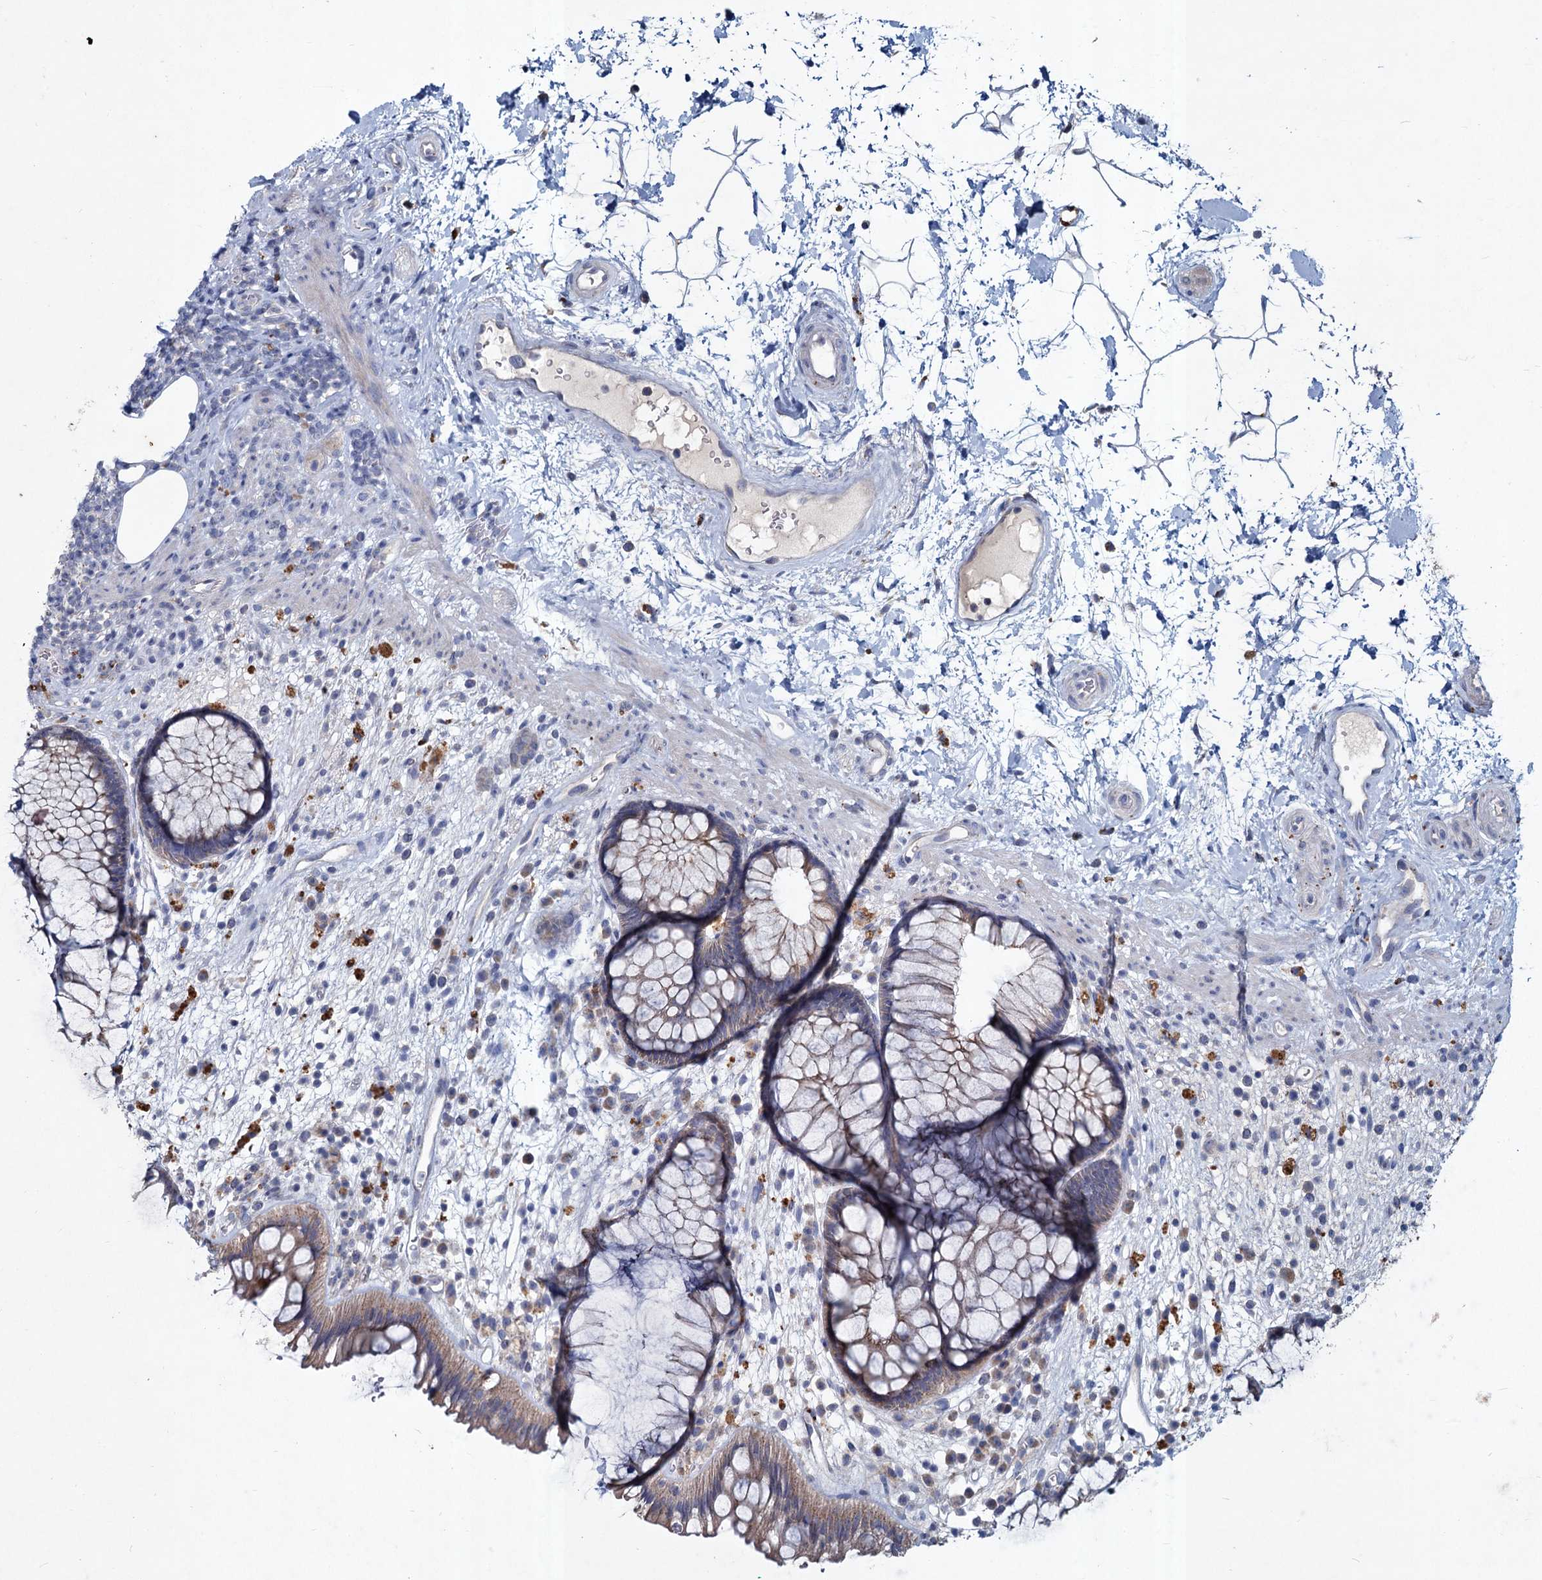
{"staining": {"intensity": "weak", "quantity": ">75%", "location": "cytoplasmic/membranous"}, "tissue": "rectum", "cell_type": "Glandular cells", "image_type": "normal", "snomed": [{"axis": "morphology", "description": "Normal tissue, NOS"}, {"axis": "topography", "description": "Rectum"}], "caption": "DAB (3,3'-diaminobenzidine) immunohistochemical staining of benign human rectum shows weak cytoplasmic/membranous protein expression in approximately >75% of glandular cells. (IHC, brightfield microscopy, high magnification).", "gene": "TMX2", "patient": {"sex": "male", "age": 51}}